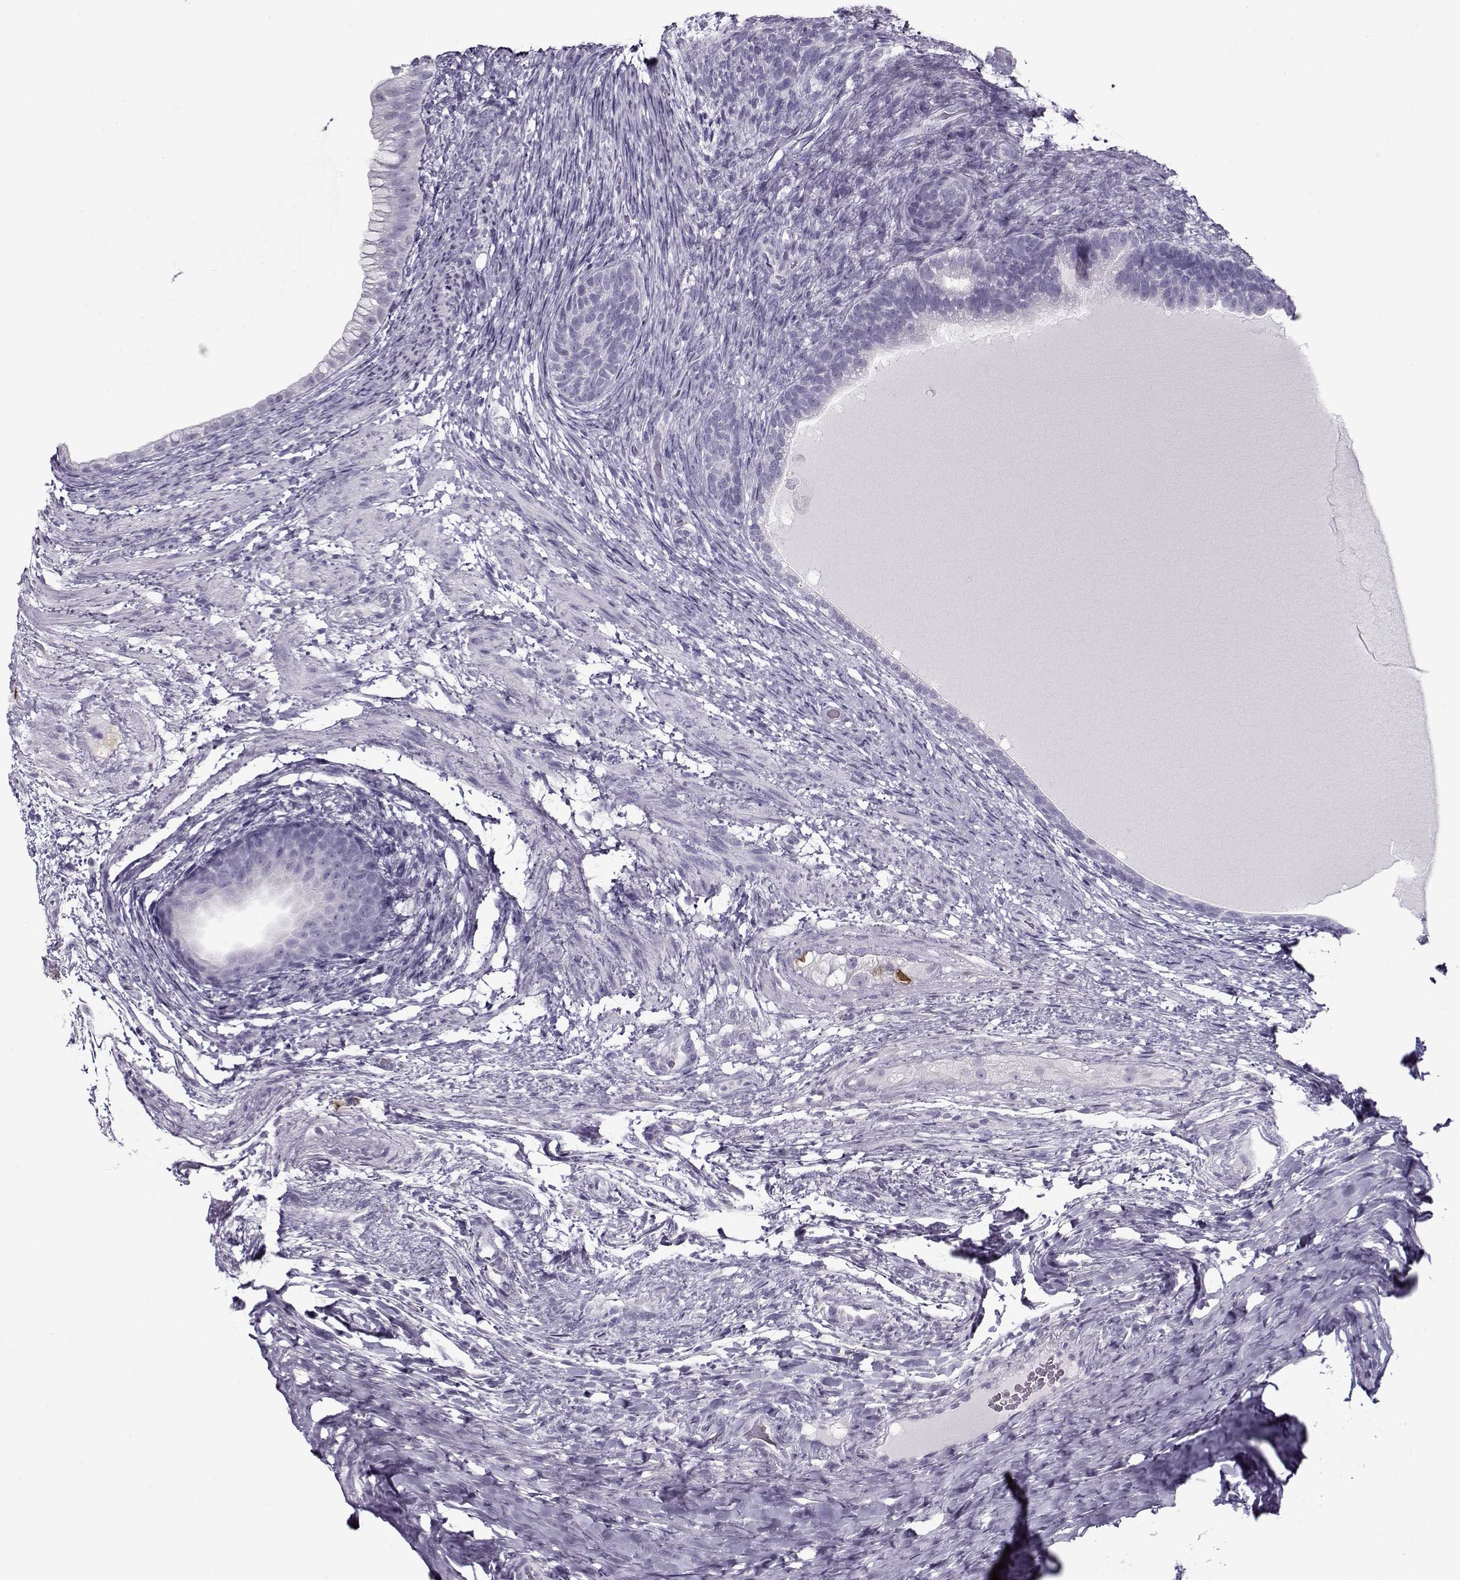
{"staining": {"intensity": "negative", "quantity": "none", "location": "none"}, "tissue": "testis cancer", "cell_type": "Tumor cells", "image_type": "cancer", "snomed": [{"axis": "morphology", "description": "Carcinoma, Embryonal, NOS"}, {"axis": "topography", "description": "Testis"}], "caption": "Tumor cells show no significant staining in testis cancer.", "gene": "GAGE2A", "patient": {"sex": "male", "age": 24}}